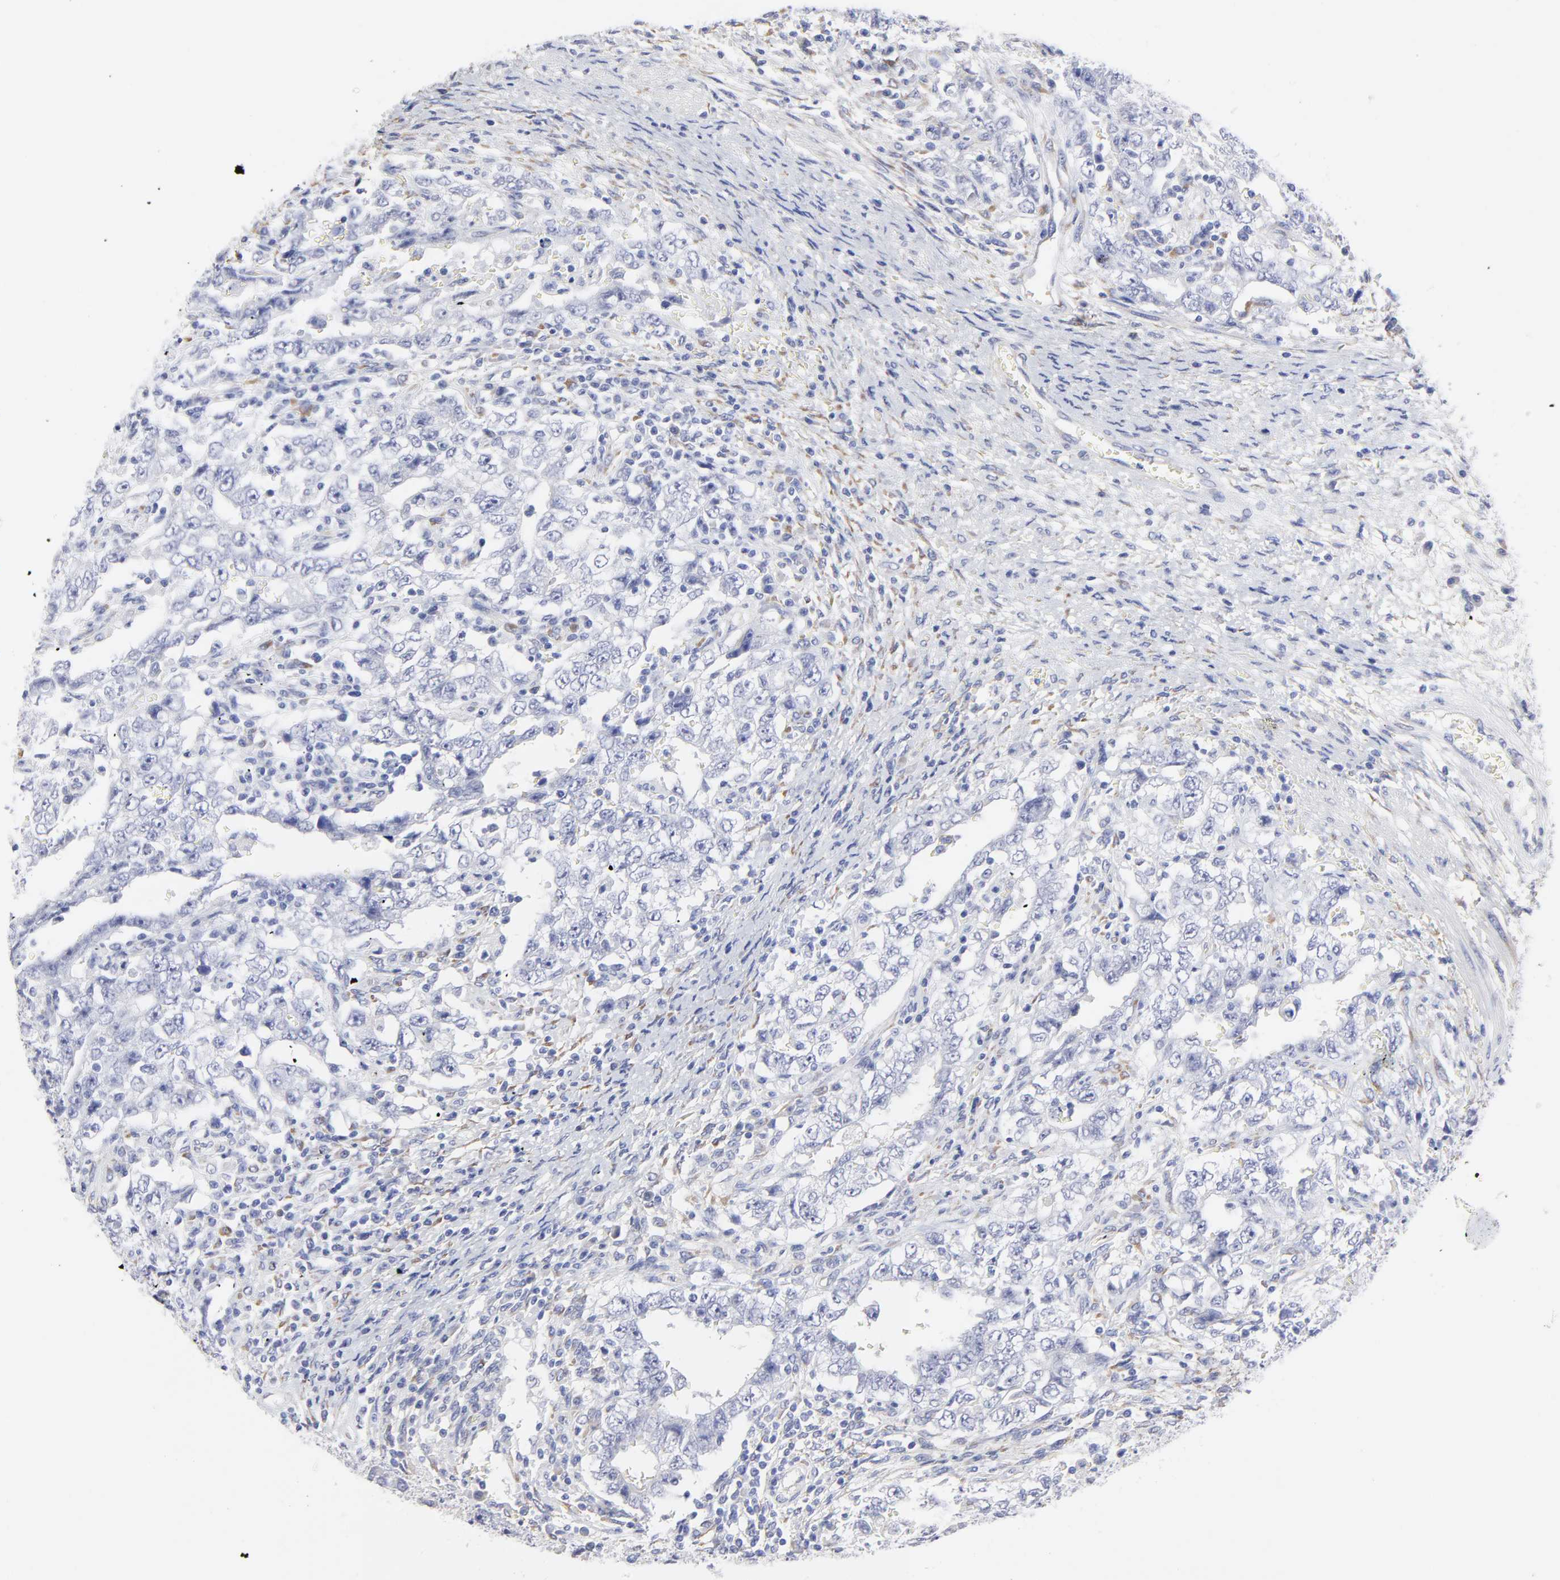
{"staining": {"intensity": "negative", "quantity": "none", "location": "none"}, "tissue": "testis cancer", "cell_type": "Tumor cells", "image_type": "cancer", "snomed": [{"axis": "morphology", "description": "Carcinoma, Embryonal, NOS"}, {"axis": "topography", "description": "Testis"}], "caption": "This is an IHC photomicrograph of human testis cancer. There is no positivity in tumor cells.", "gene": "DUSP9", "patient": {"sex": "male", "age": 26}}